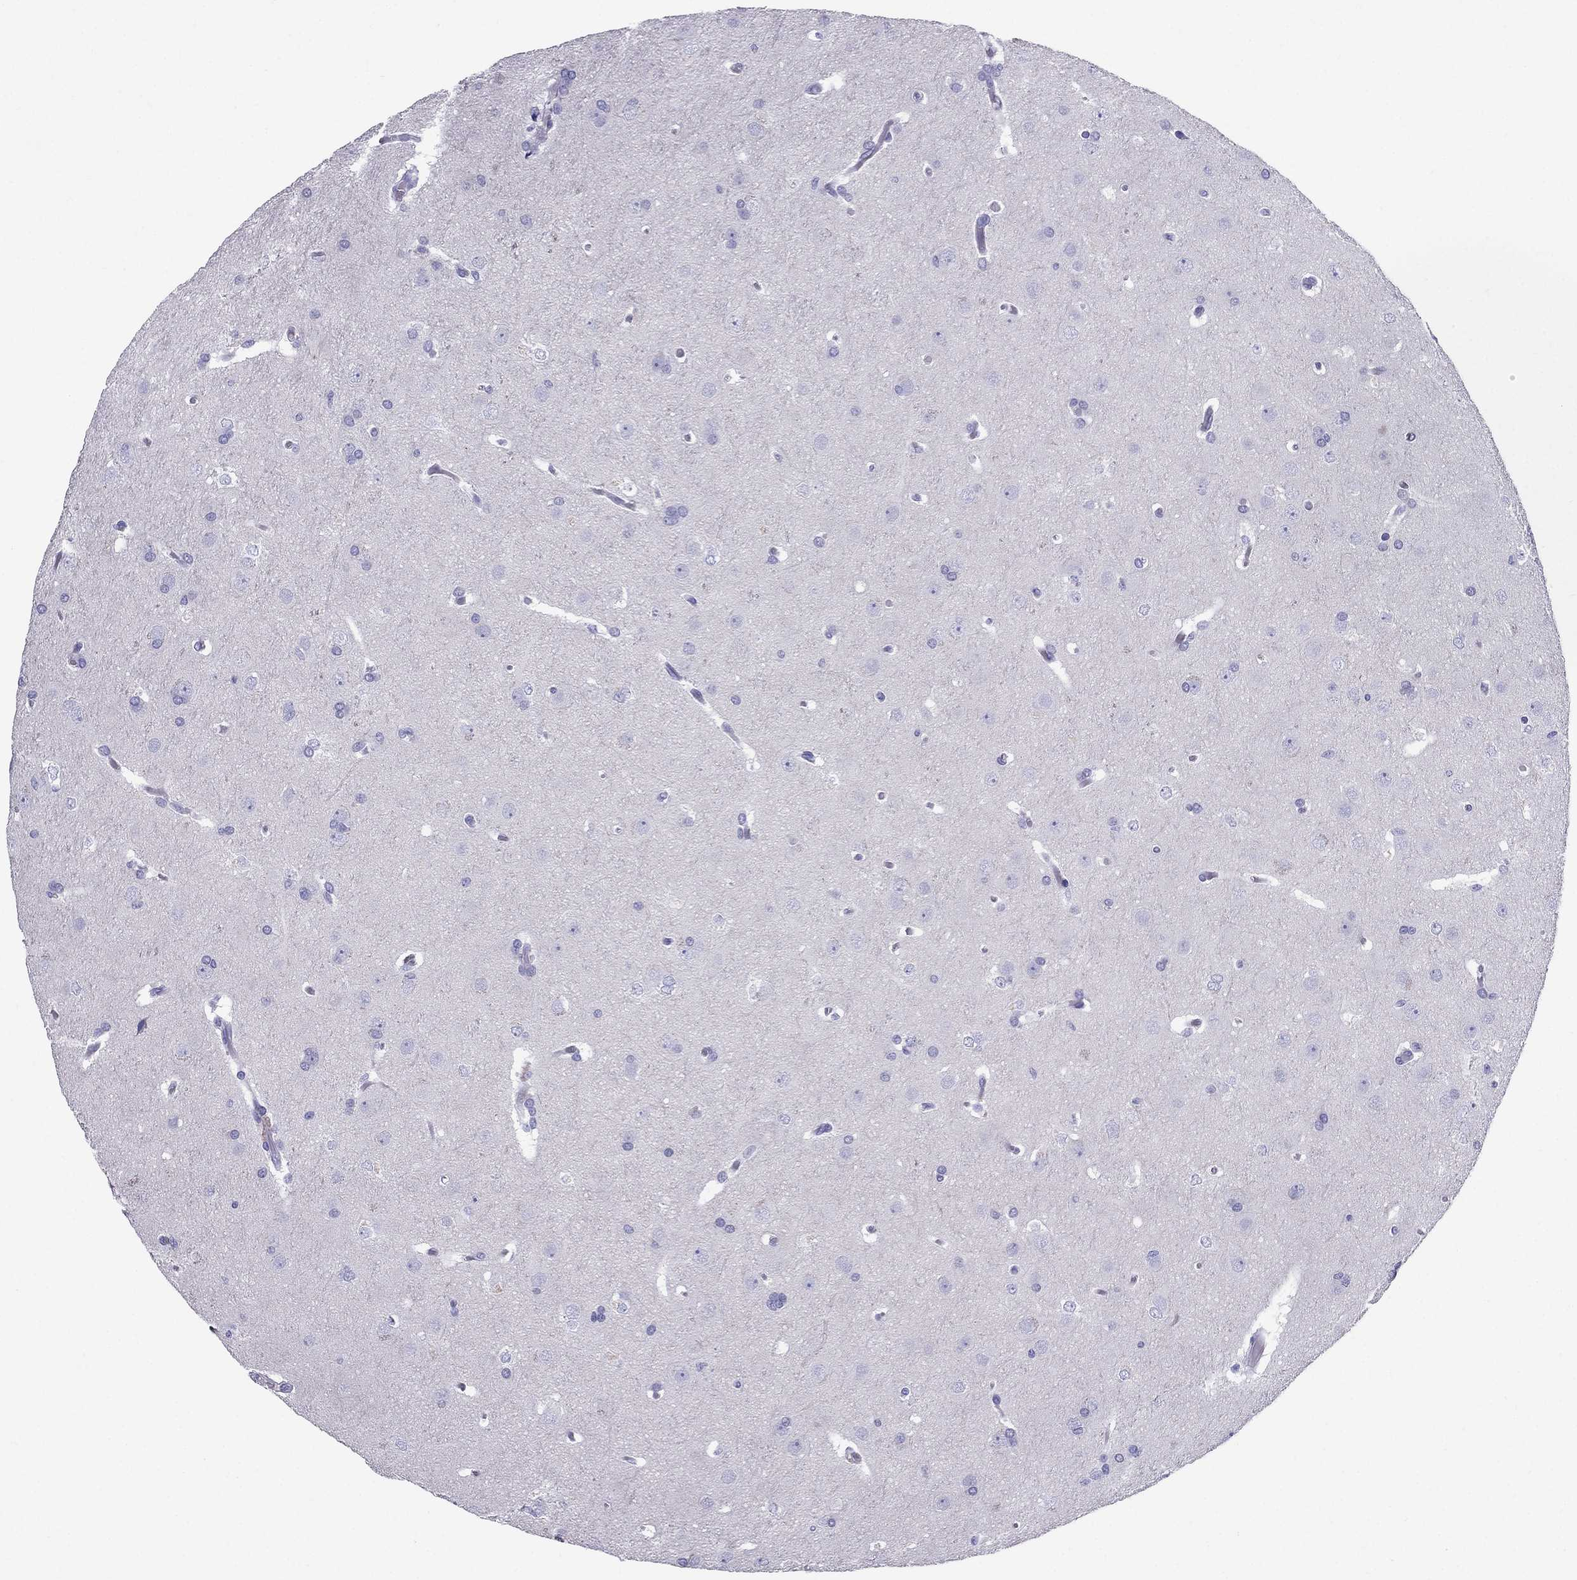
{"staining": {"intensity": "negative", "quantity": "none", "location": "none"}, "tissue": "glioma", "cell_type": "Tumor cells", "image_type": "cancer", "snomed": [{"axis": "morphology", "description": "Glioma, malignant, Low grade"}, {"axis": "topography", "description": "Brain"}], "caption": "Tumor cells are negative for protein expression in human glioma.", "gene": "GPR50", "patient": {"sex": "female", "age": 32}}